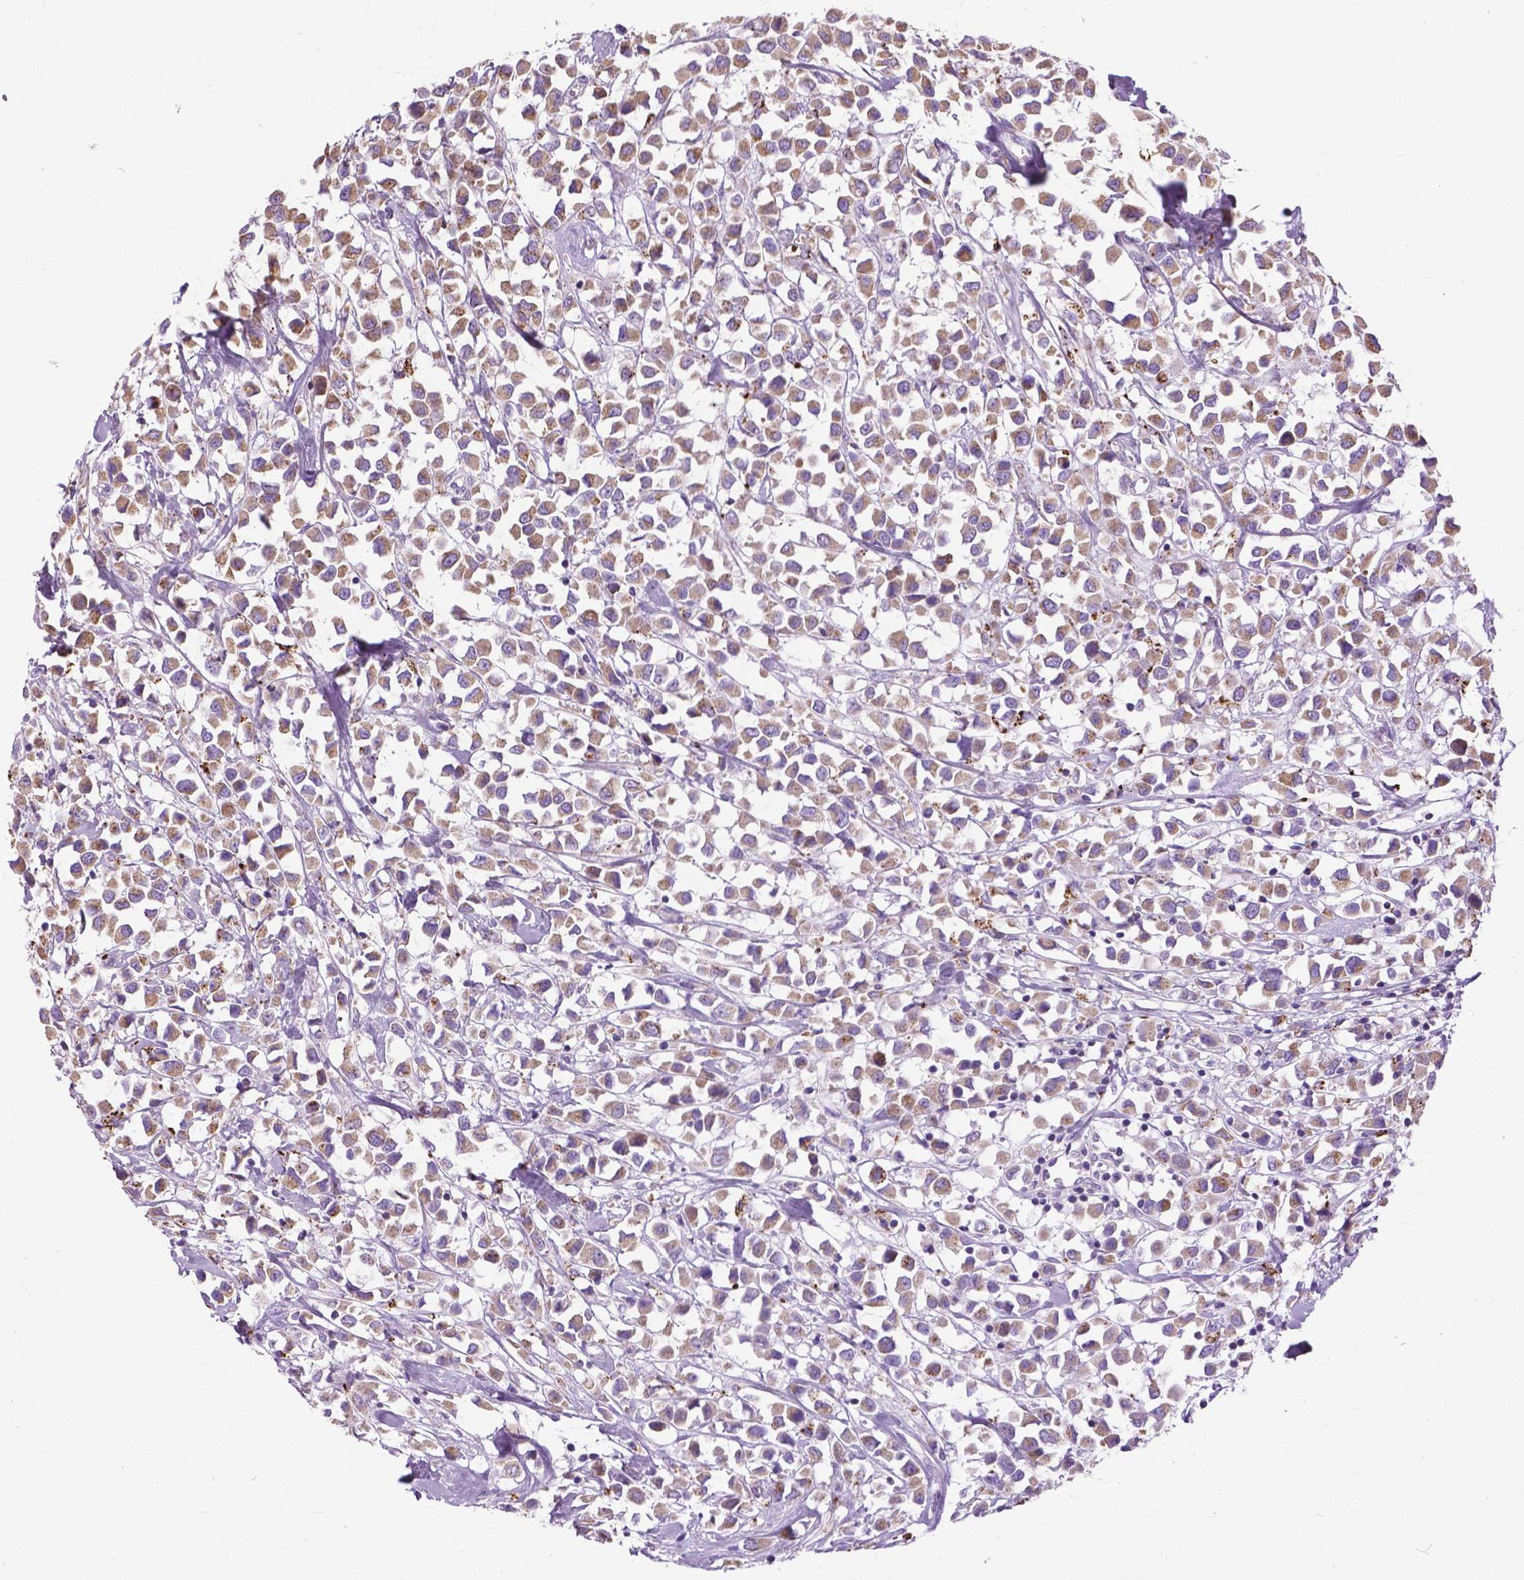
{"staining": {"intensity": "moderate", "quantity": ">75%", "location": "cytoplasmic/membranous"}, "tissue": "breast cancer", "cell_type": "Tumor cells", "image_type": "cancer", "snomed": [{"axis": "morphology", "description": "Duct carcinoma"}, {"axis": "topography", "description": "Breast"}], "caption": "This is a histology image of immunohistochemistry staining of intraductal carcinoma (breast), which shows moderate staining in the cytoplasmic/membranous of tumor cells.", "gene": "VDAC1", "patient": {"sex": "female", "age": 61}}